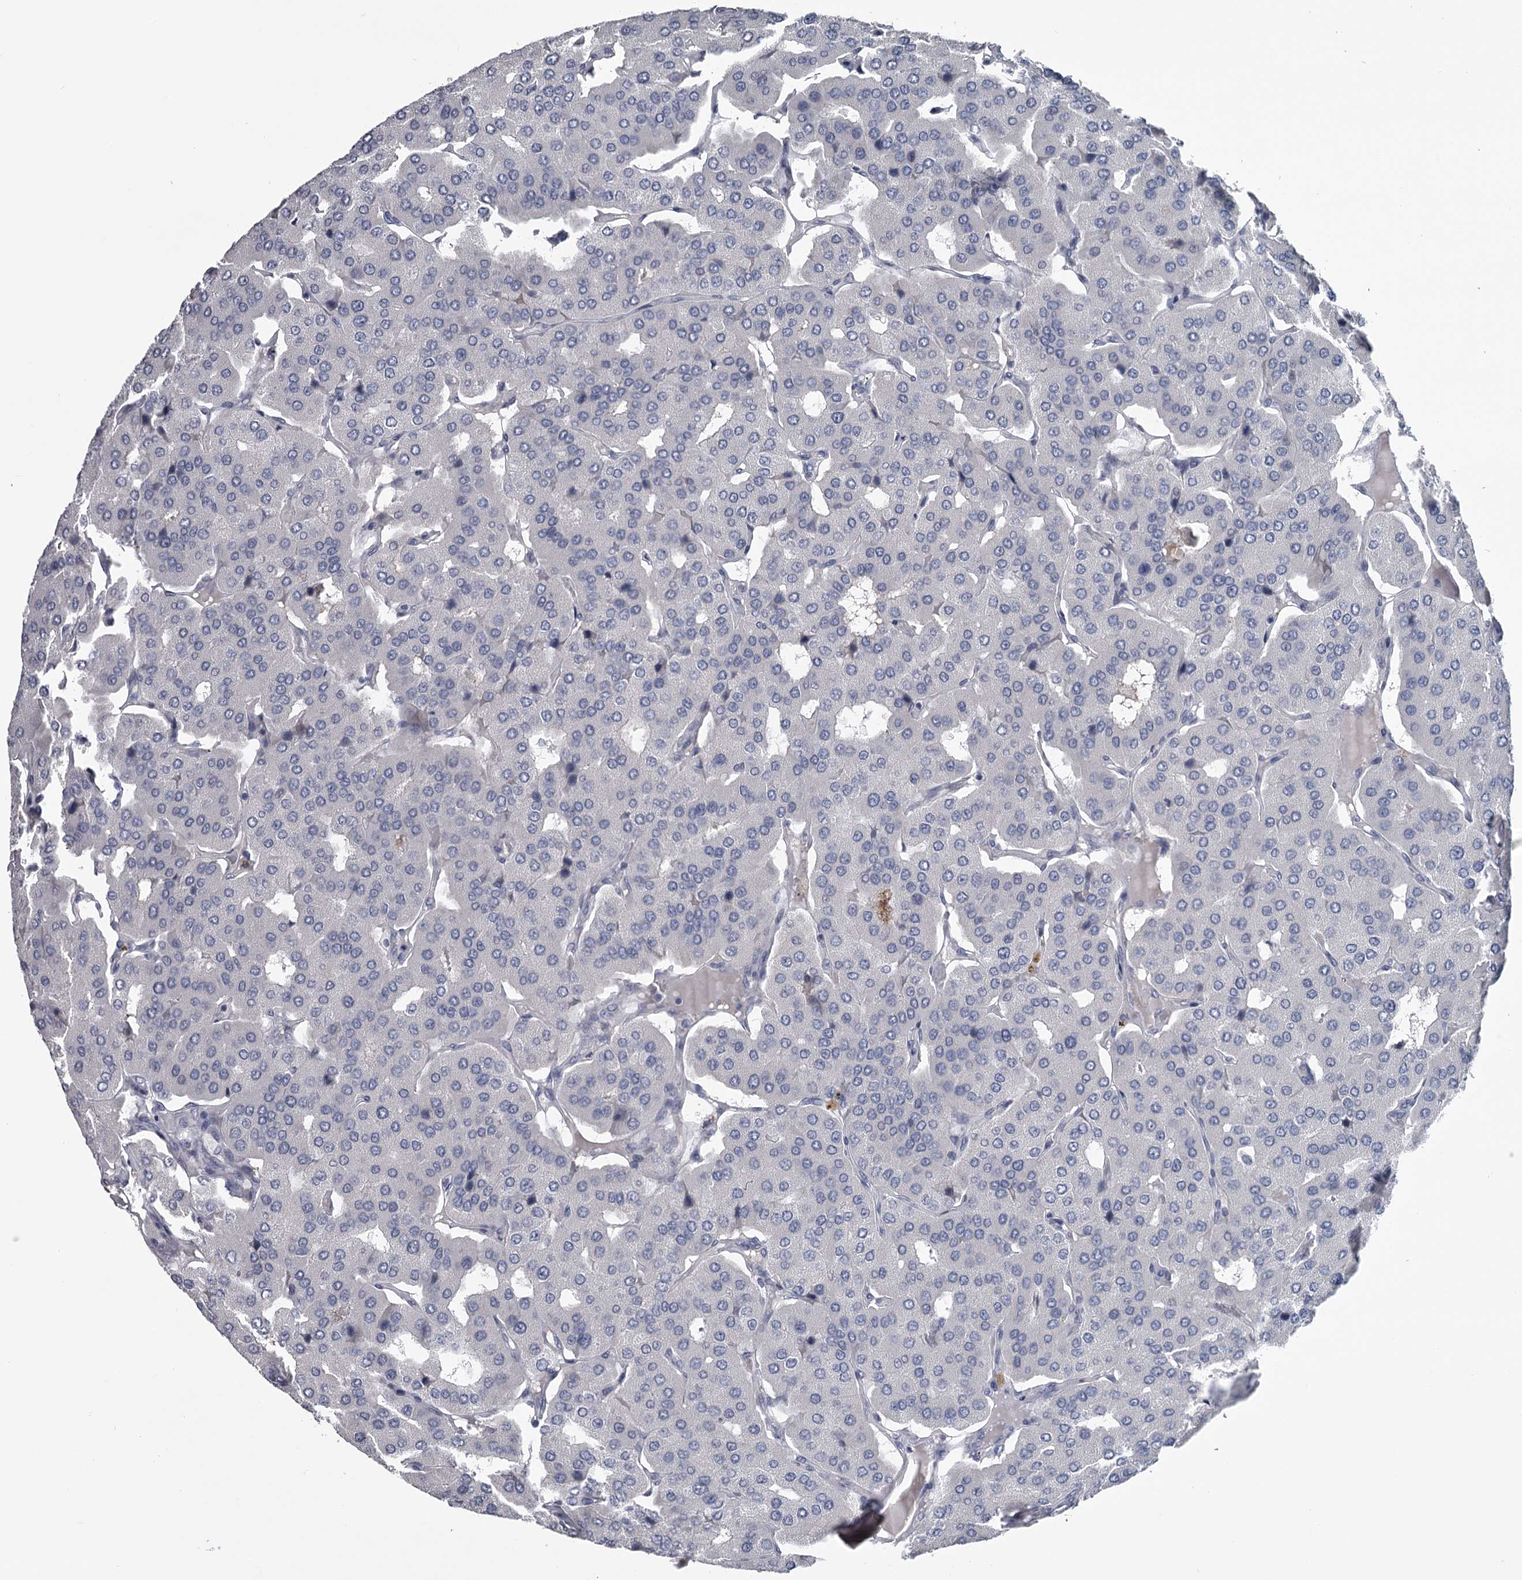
{"staining": {"intensity": "negative", "quantity": "none", "location": "none"}, "tissue": "parathyroid gland", "cell_type": "Glandular cells", "image_type": "normal", "snomed": [{"axis": "morphology", "description": "Normal tissue, NOS"}, {"axis": "morphology", "description": "Adenoma, NOS"}, {"axis": "topography", "description": "Parathyroid gland"}], "caption": "Micrograph shows no protein staining in glandular cells of unremarkable parathyroid gland.", "gene": "DAO", "patient": {"sex": "female", "age": 86}}